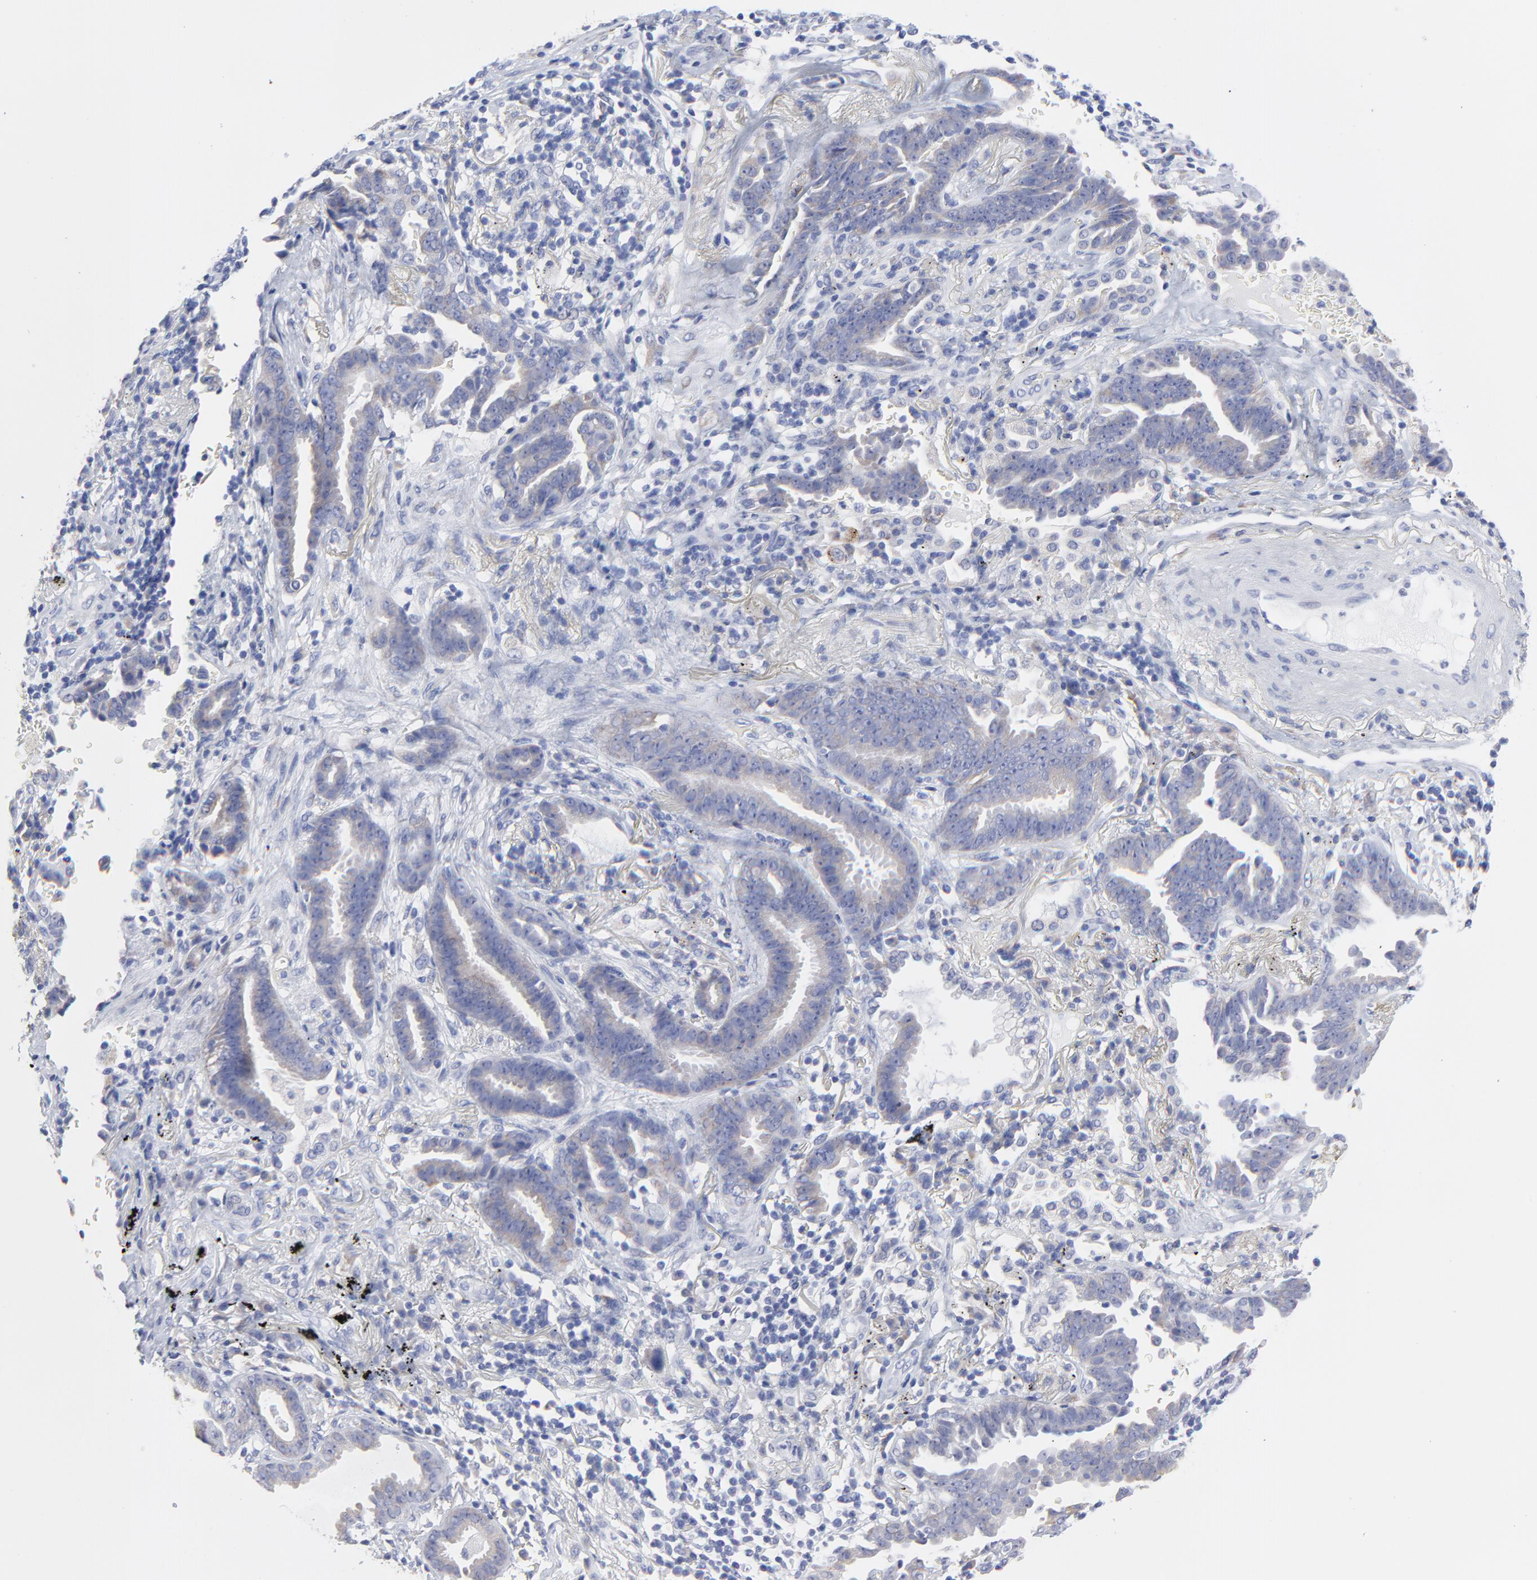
{"staining": {"intensity": "weak", "quantity": ">75%", "location": "cytoplasmic/membranous"}, "tissue": "lung cancer", "cell_type": "Tumor cells", "image_type": "cancer", "snomed": [{"axis": "morphology", "description": "Adenocarcinoma, NOS"}, {"axis": "topography", "description": "Lung"}], "caption": "A micrograph showing weak cytoplasmic/membranous staining in approximately >75% of tumor cells in lung adenocarcinoma, as visualized by brown immunohistochemical staining.", "gene": "DUSP9", "patient": {"sex": "female", "age": 64}}